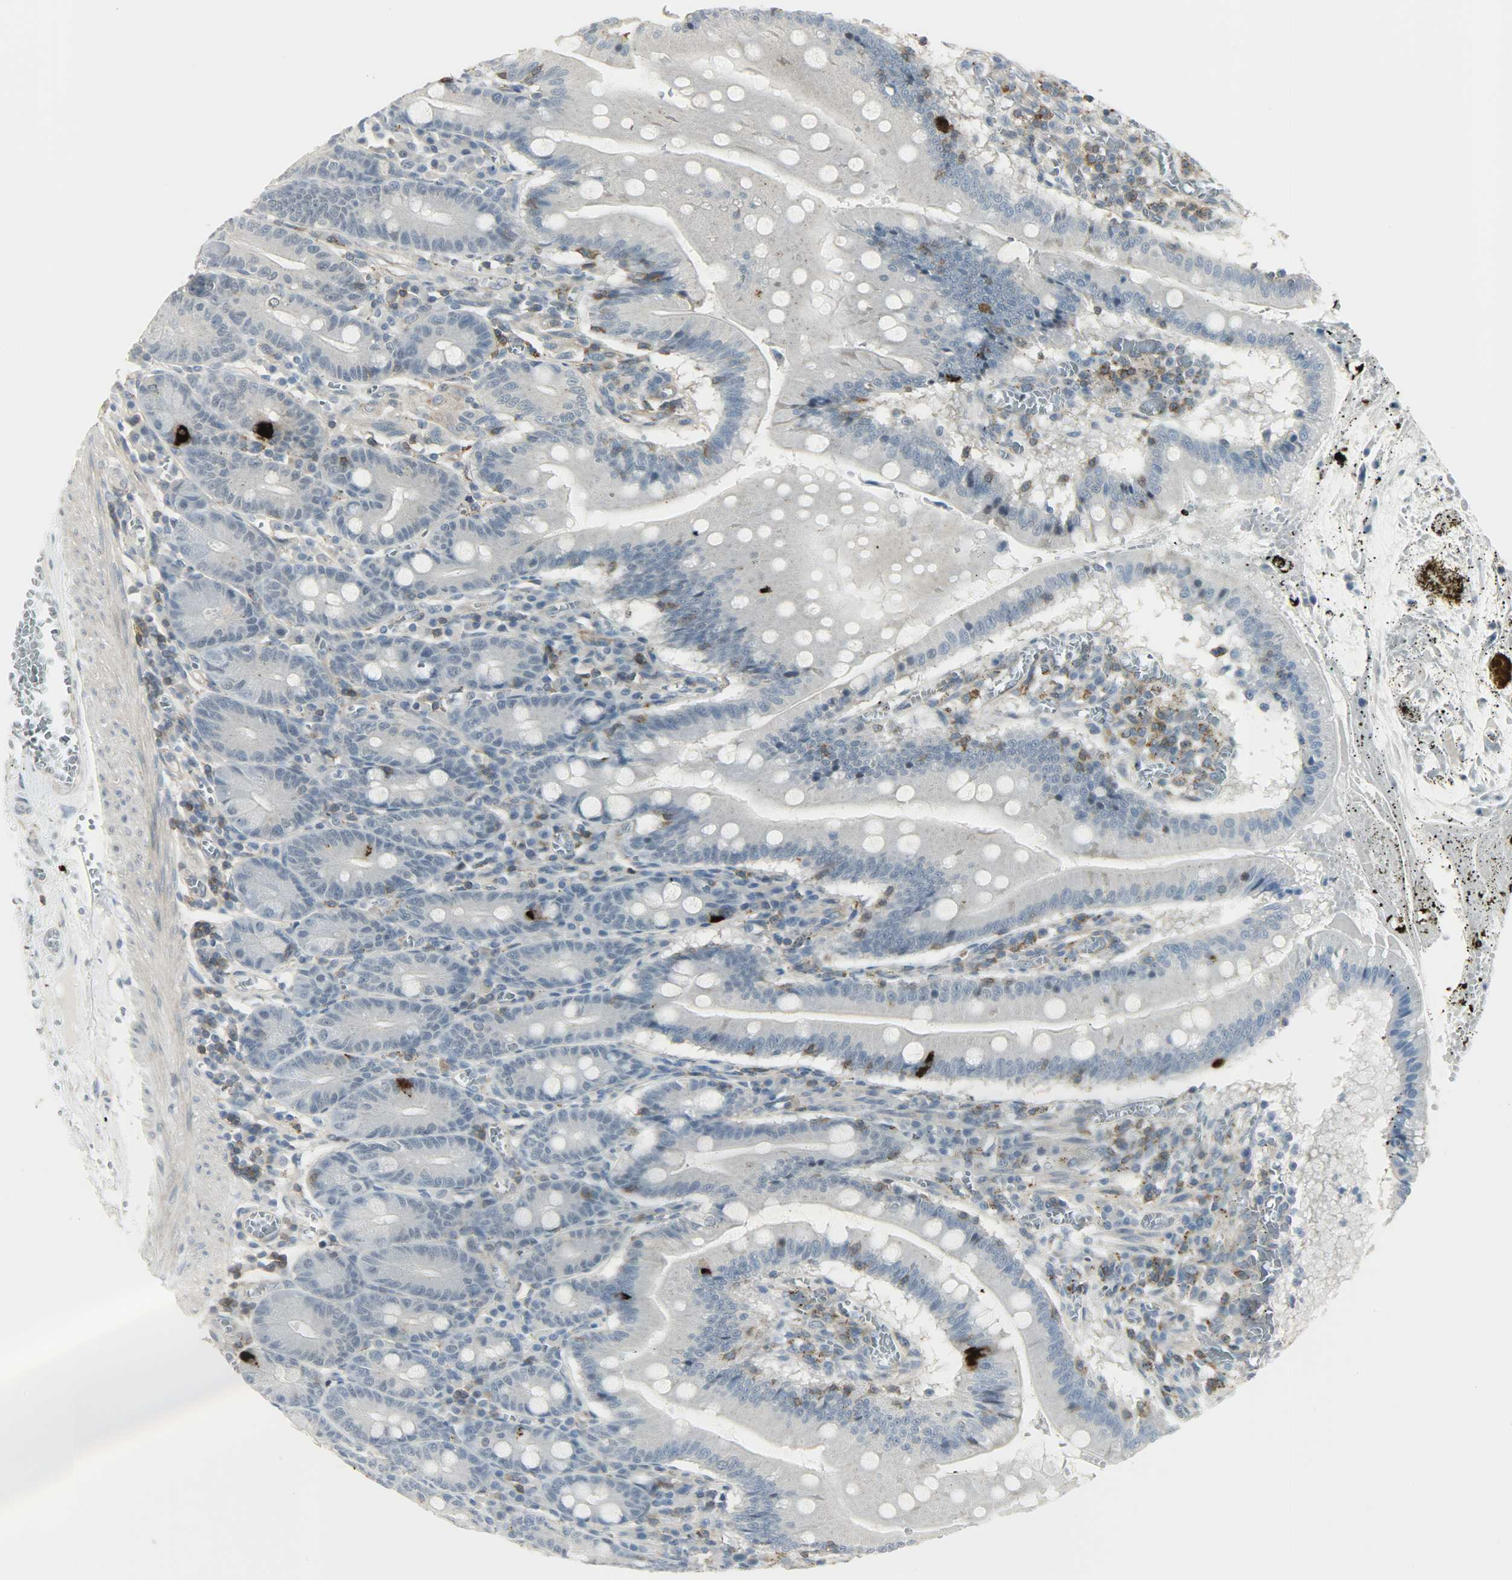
{"staining": {"intensity": "negative", "quantity": "none", "location": "none"}, "tissue": "small intestine", "cell_type": "Glandular cells", "image_type": "normal", "snomed": [{"axis": "morphology", "description": "Normal tissue, NOS"}, {"axis": "topography", "description": "Small intestine"}], "caption": "The IHC histopathology image has no significant staining in glandular cells of small intestine.", "gene": "CD4", "patient": {"sex": "male", "age": 71}}